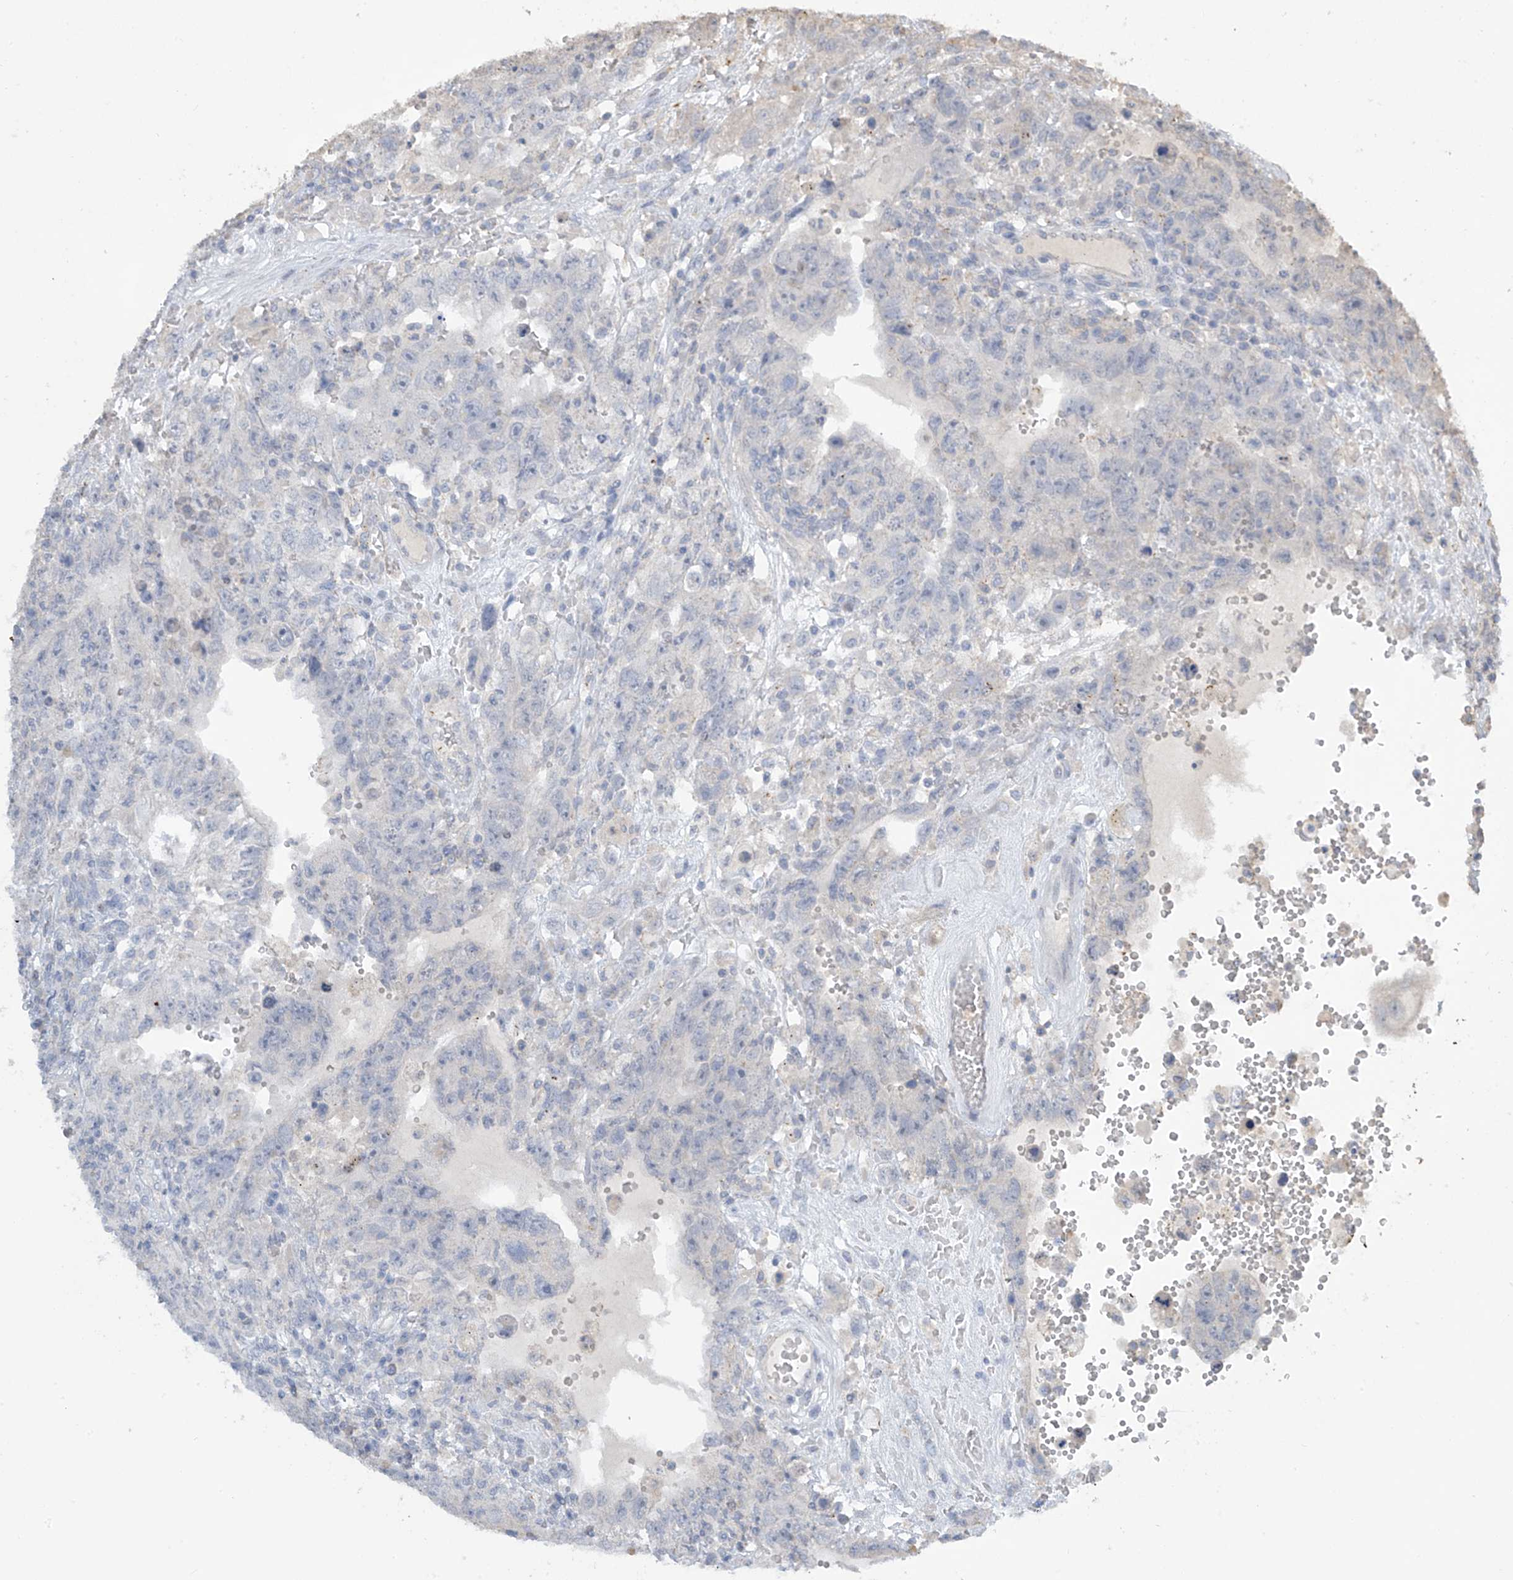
{"staining": {"intensity": "negative", "quantity": "none", "location": "none"}, "tissue": "testis cancer", "cell_type": "Tumor cells", "image_type": "cancer", "snomed": [{"axis": "morphology", "description": "Carcinoma, Embryonal, NOS"}, {"axis": "topography", "description": "Testis"}], "caption": "This micrograph is of testis embryonal carcinoma stained with immunohistochemistry to label a protein in brown with the nuclei are counter-stained blue. There is no expression in tumor cells.", "gene": "SLFN14", "patient": {"sex": "male", "age": 26}}